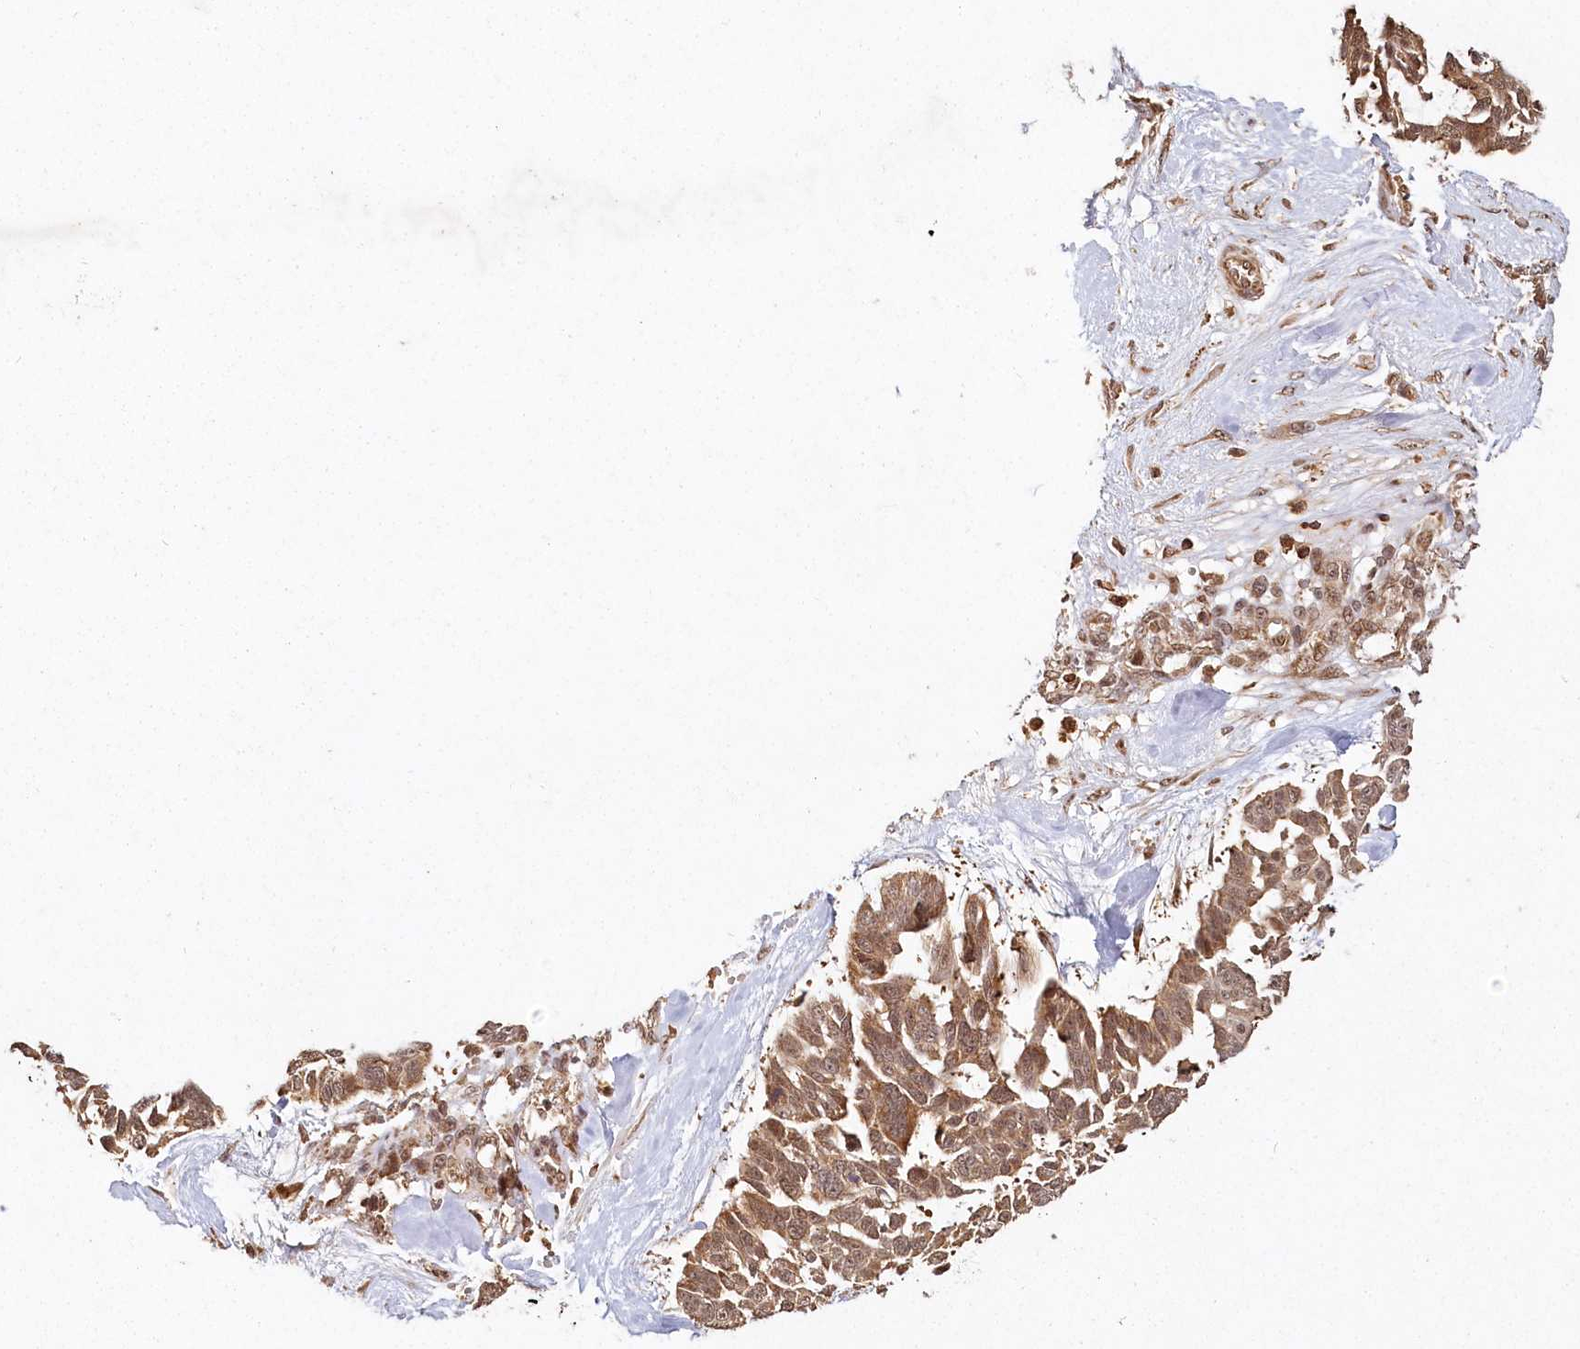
{"staining": {"intensity": "moderate", "quantity": ">75%", "location": "cytoplasmic/membranous"}, "tissue": "skin cancer", "cell_type": "Tumor cells", "image_type": "cancer", "snomed": [{"axis": "morphology", "description": "Basal cell carcinoma"}, {"axis": "topography", "description": "Skin"}], "caption": "Basal cell carcinoma (skin) was stained to show a protein in brown. There is medium levels of moderate cytoplasmic/membranous expression in about >75% of tumor cells.", "gene": "MICU1", "patient": {"sex": "male", "age": 88}}